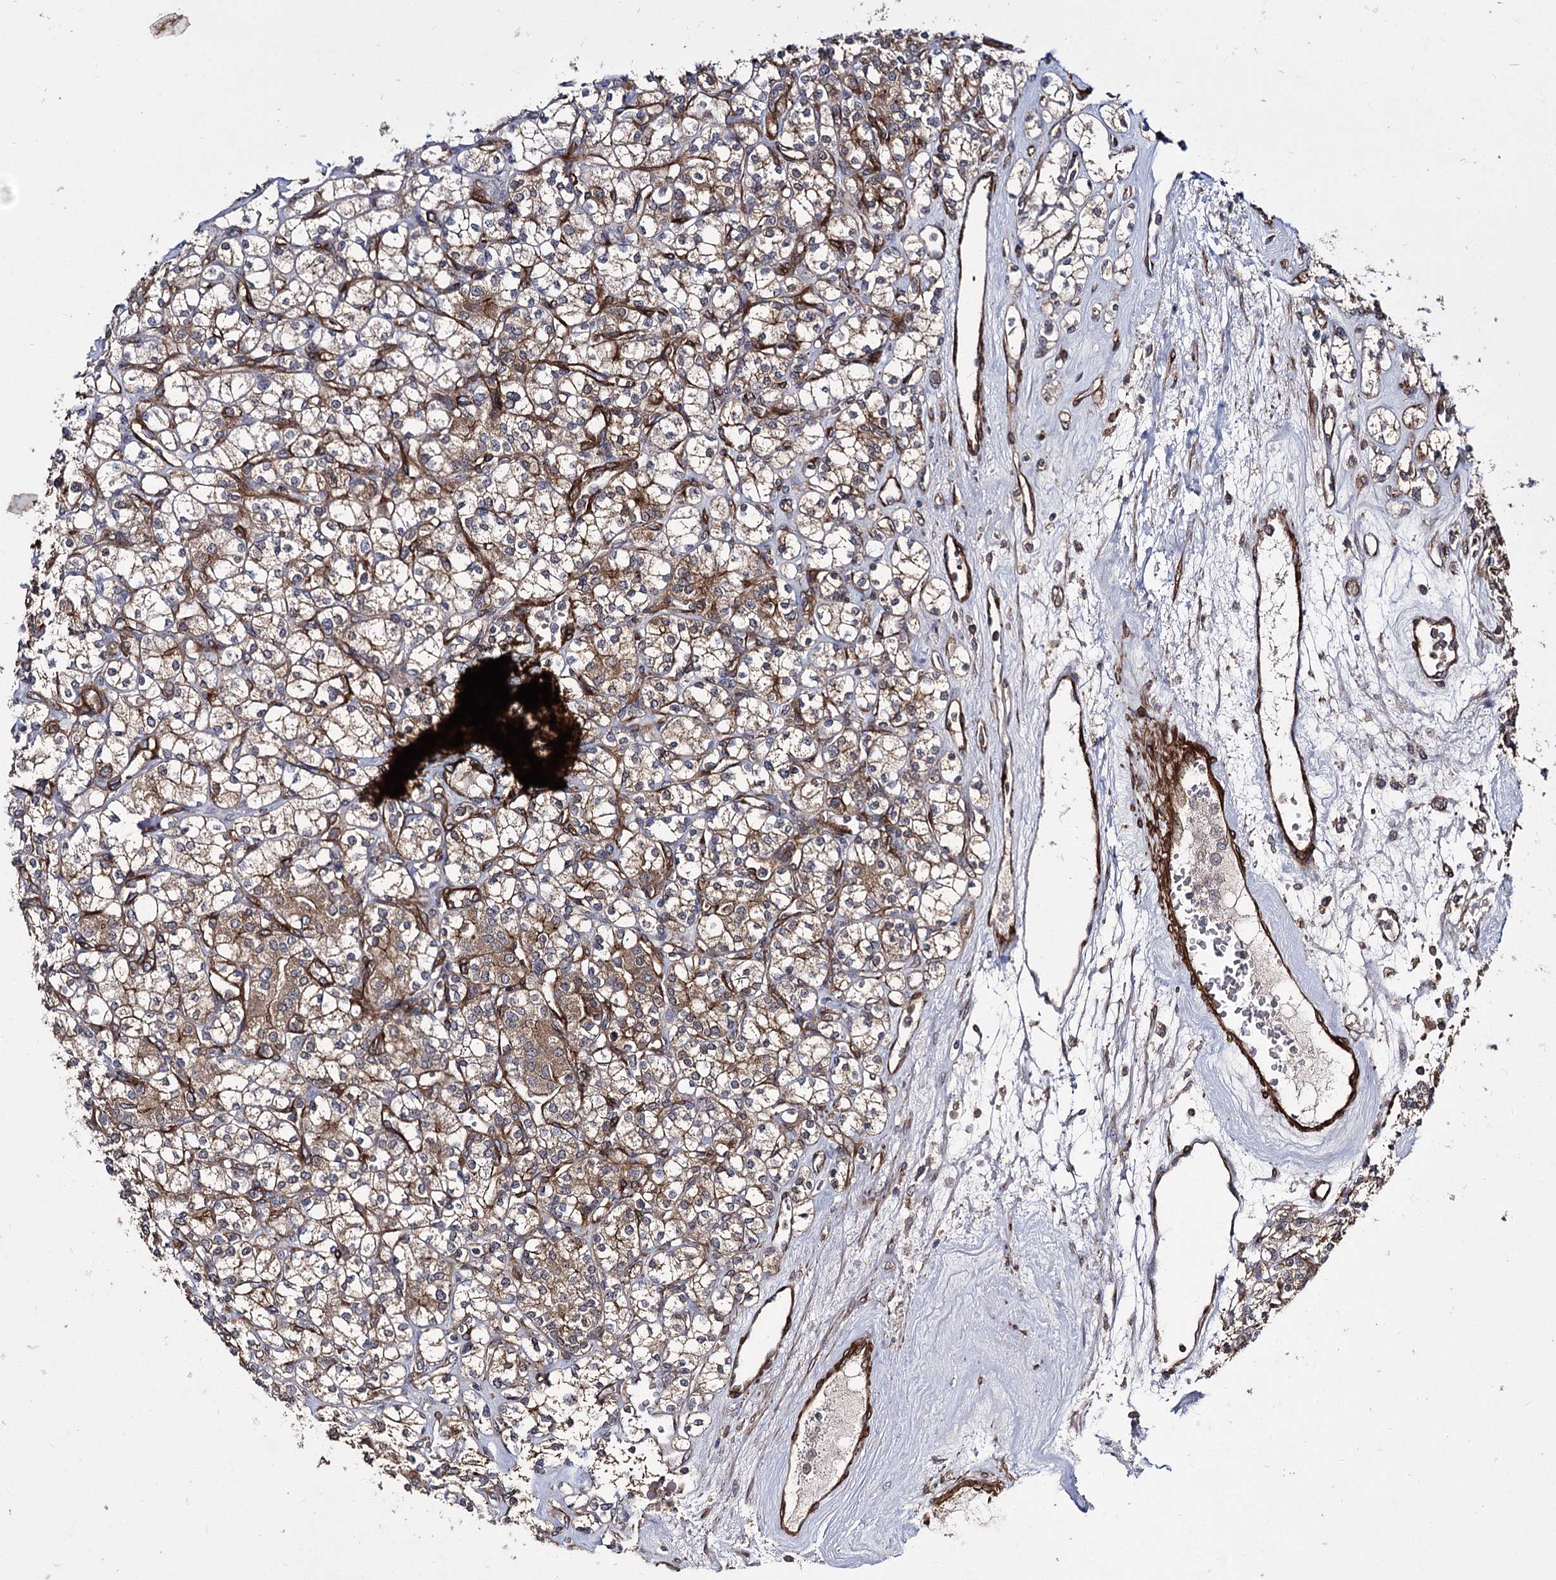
{"staining": {"intensity": "moderate", "quantity": ">75%", "location": "cytoplasmic/membranous"}, "tissue": "renal cancer", "cell_type": "Tumor cells", "image_type": "cancer", "snomed": [{"axis": "morphology", "description": "Adenocarcinoma, NOS"}, {"axis": "topography", "description": "Kidney"}], "caption": "Protein expression analysis of renal adenocarcinoma demonstrates moderate cytoplasmic/membranous expression in about >75% of tumor cells.", "gene": "MYO1C", "patient": {"sex": "male", "age": 77}}